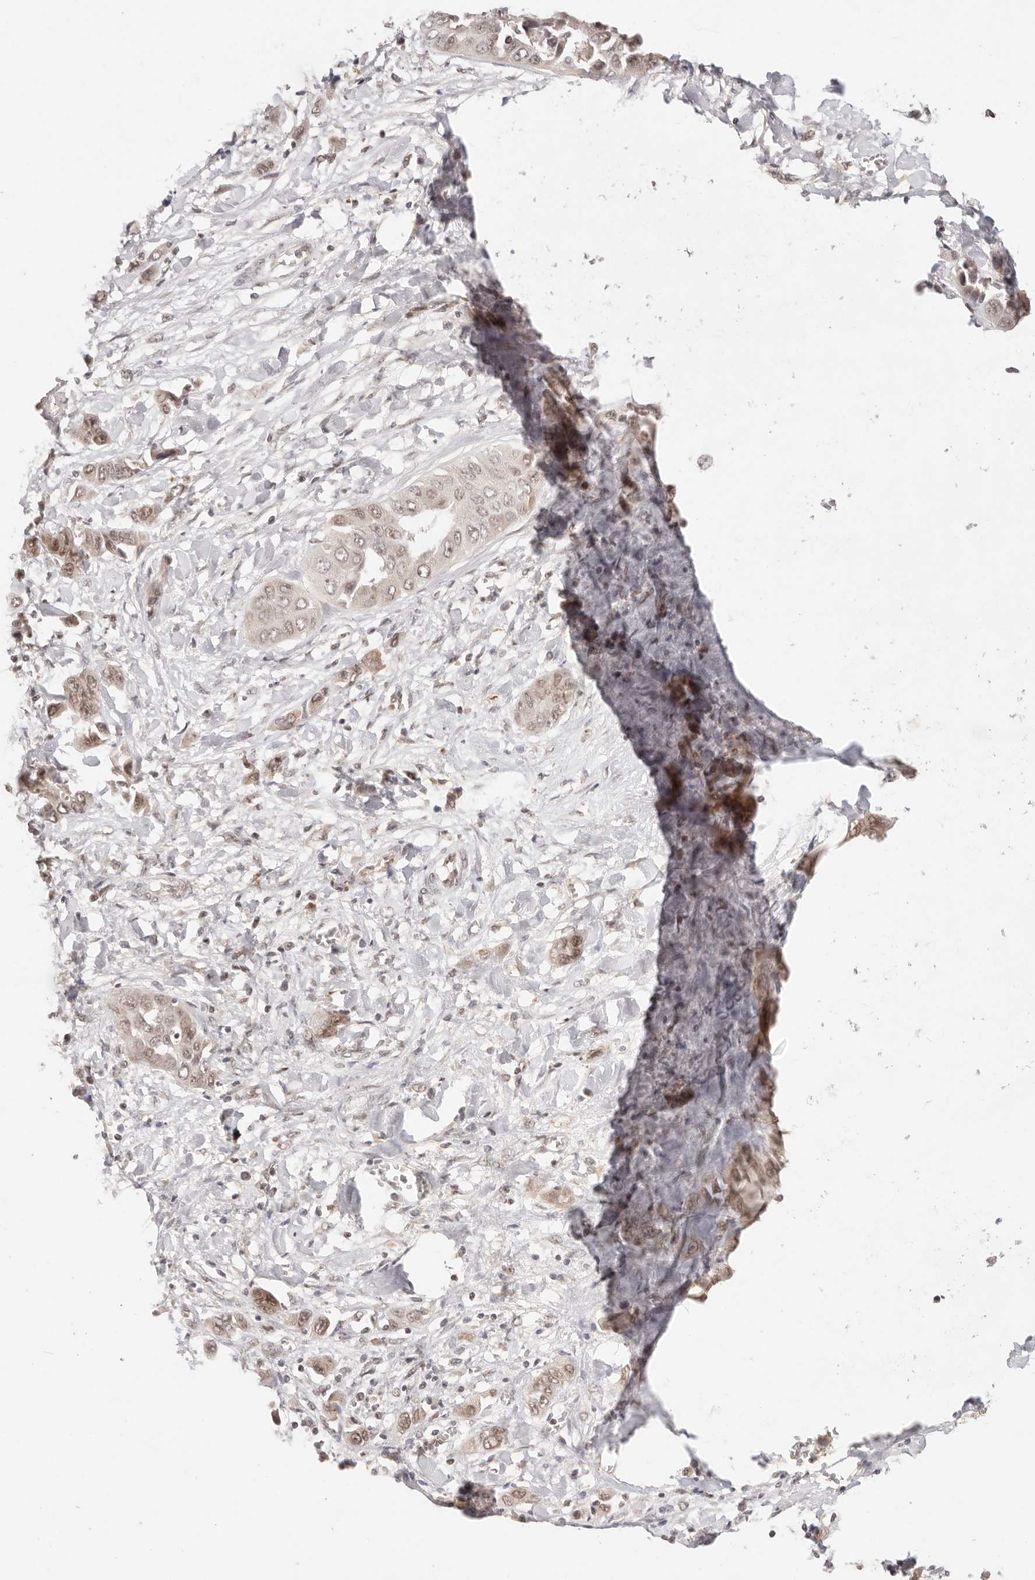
{"staining": {"intensity": "weak", "quantity": ">75%", "location": "nuclear"}, "tissue": "liver cancer", "cell_type": "Tumor cells", "image_type": "cancer", "snomed": [{"axis": "morphology", "description": "Cholangiocarcinoma"}, {"axis": "topography", "description": "Liver"}], "caption": "Human liver cancer stained with a protein marker demonstrates weak staining in tumor cells.", "gene": "RFC3", "patient": {"sex": "female", "age": 52}}